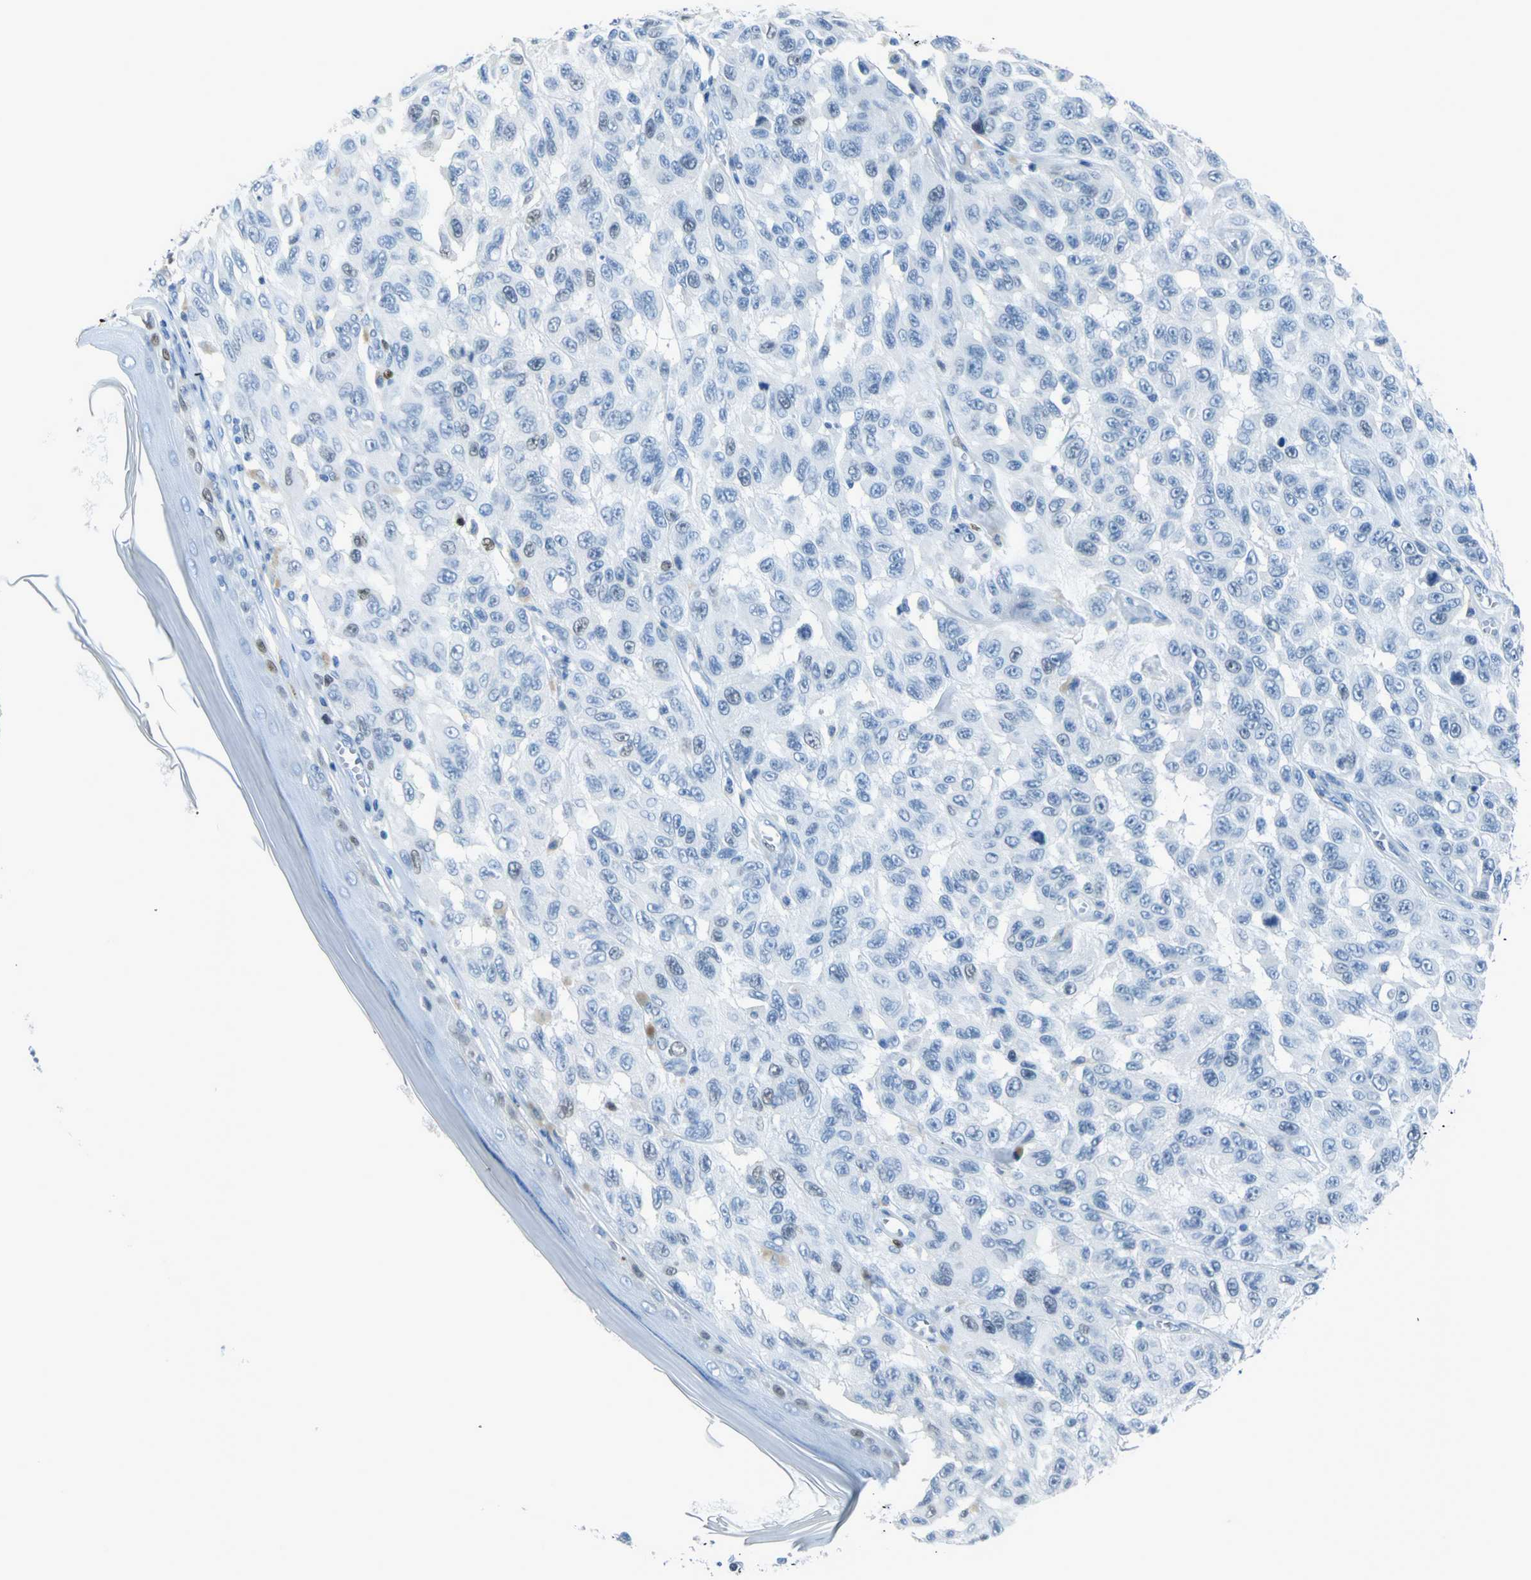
{"staining": {"intensity": "weak", "quantity": "<25%", "location": "nuclear"}, "tissue": "melanoma", "cell_type": "Tumor cells", "image_type": "cancer", "snomed": [{"axis": "morphology", "description": "Malignant melanoma, NOS"}, {"axis": "topography", "description": "Skin"}], "caption": "Tumor cells are negative for brown protein staining in melanoma.", "gene": "MCM3", "patient": {"sex": "male", "age": 30}}